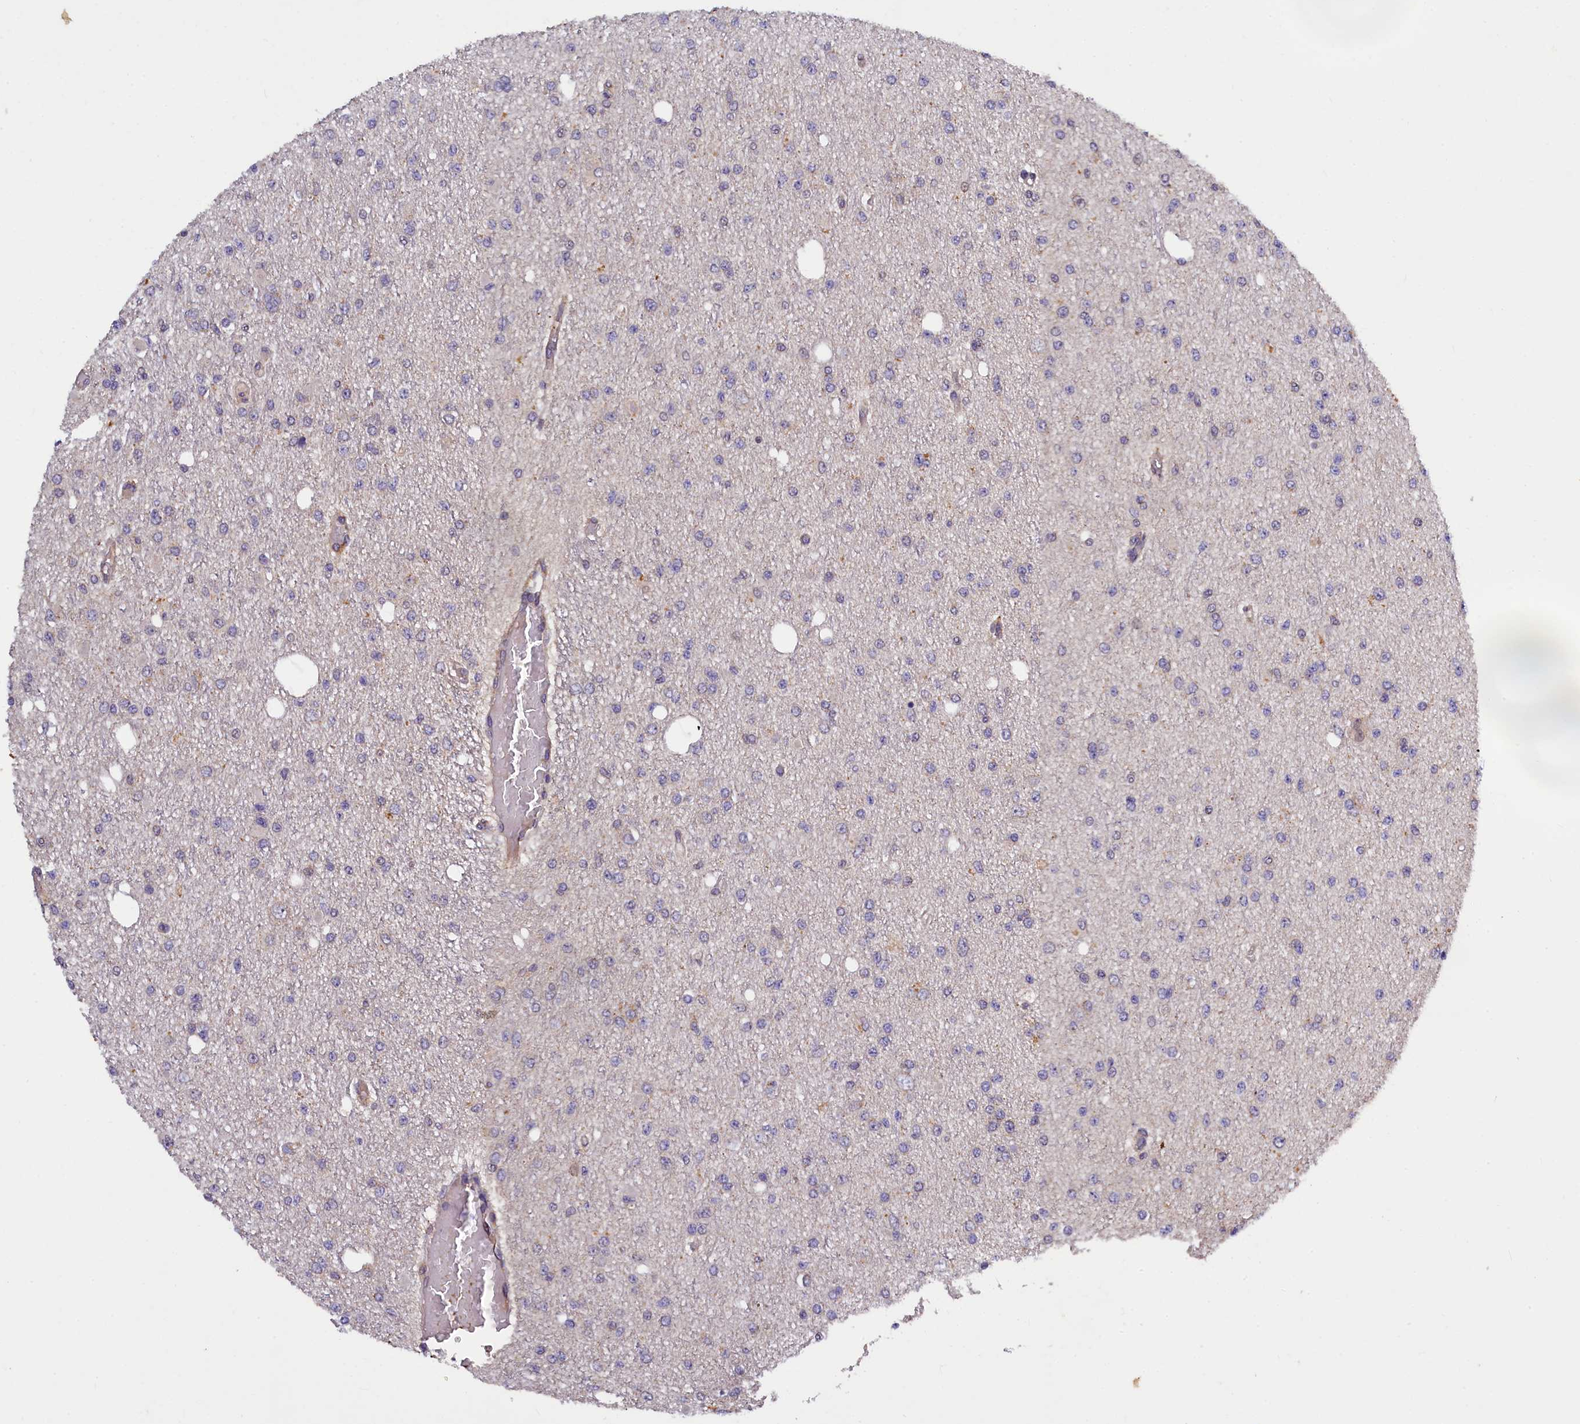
{"staining": {"intensity": "negative", "quantity": "none", "location": "none"}, "tissue": "glioma", "cell_type": "Tumor cells", "image_type": "cancer", "snomed": [{"axis": "morphology", "description": "Glioma, malignant, Low grade"}, {"axis": "topography", "description": "Brain"}], "caption": "The immunohistochemistry micrograph has no significant expression in tumor cells of malignant glioma (low-grade) tissue.", "gene": "NAIP", "patient": {"sex": "female", "age": 22}}